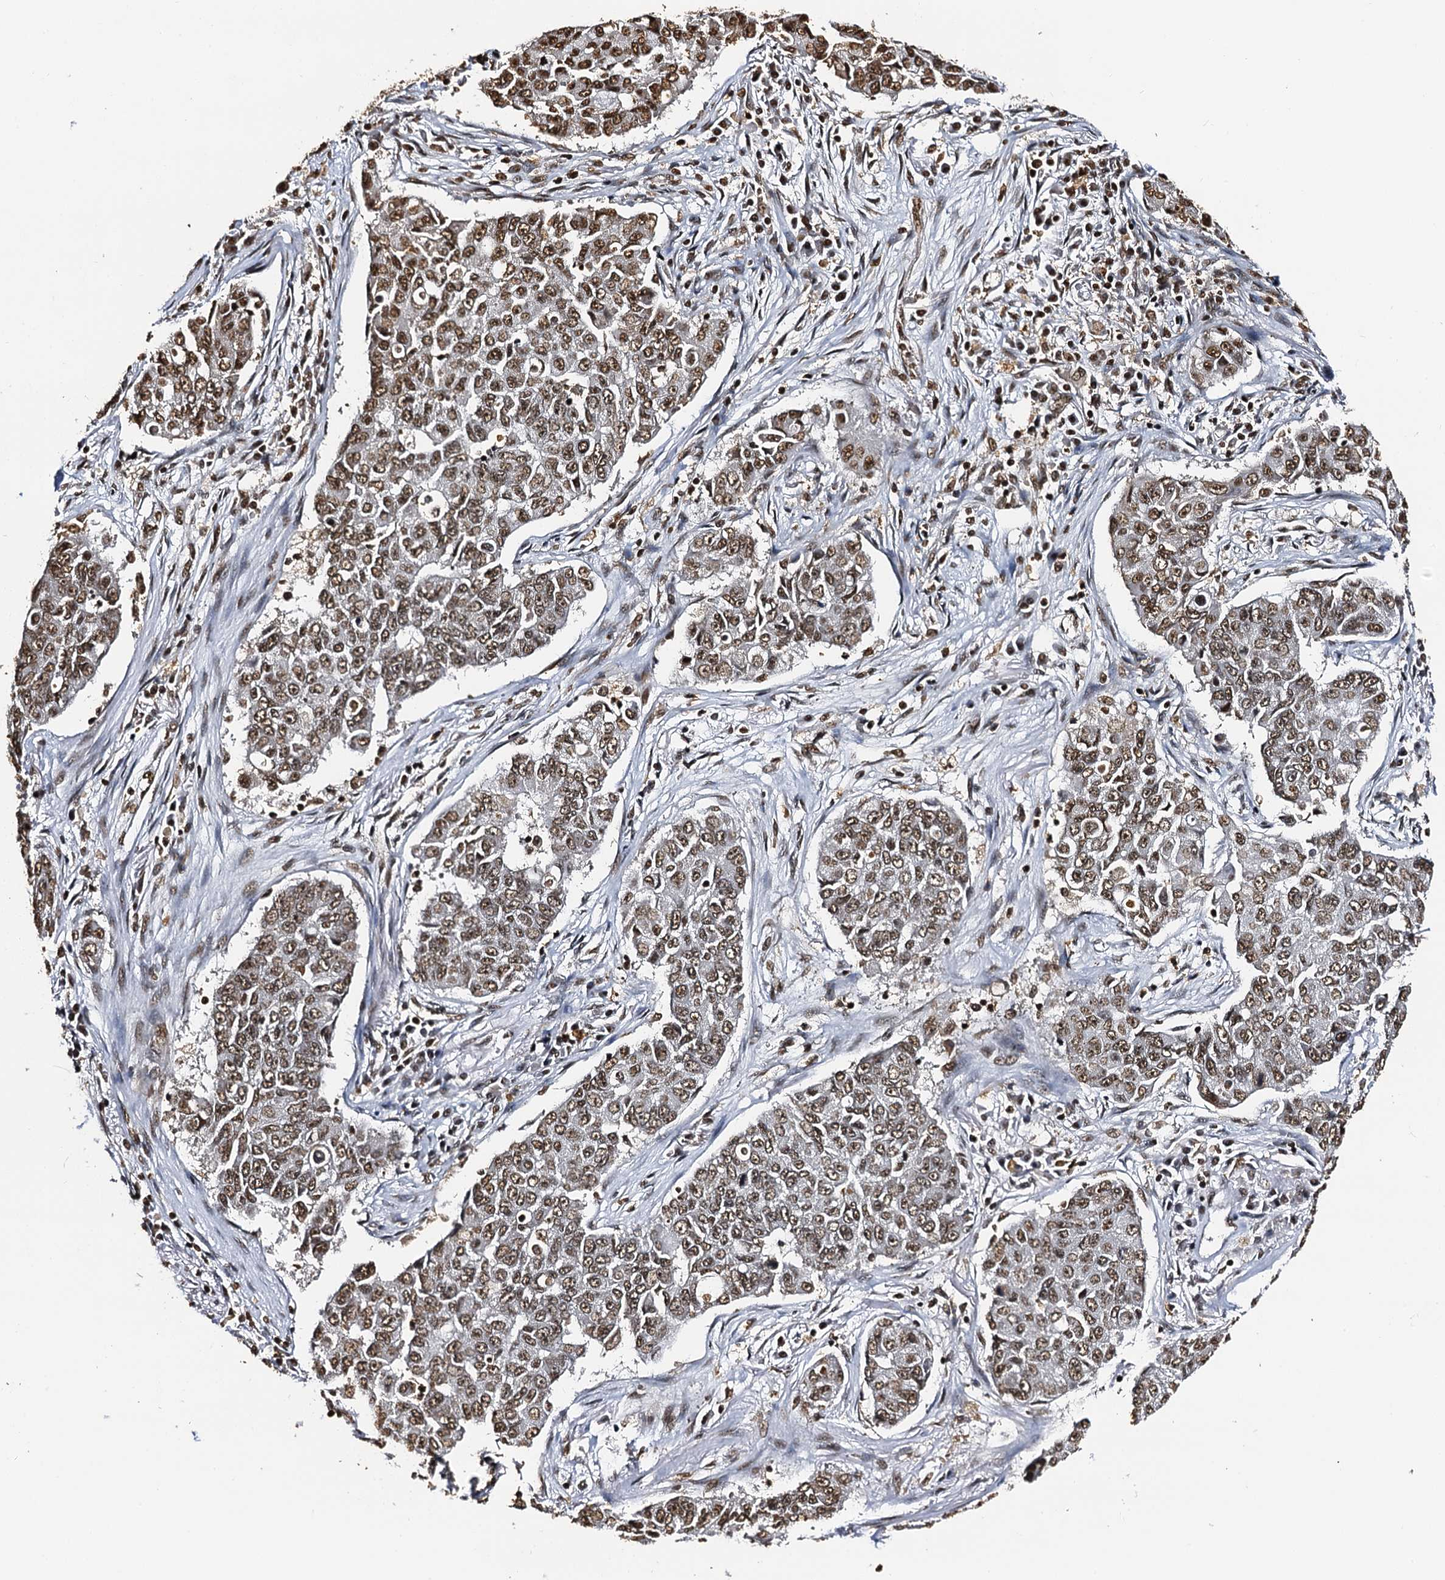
{"staining": {"intensity": "moderate", "quantity": ">75%", "location": "nuclear"}, "tissue": "lung cancer", "cell_type": "Tumor cells", "image_type": "cancer", "snomed": [{"axis": "morphology", "description": "Squamous cell carcinoma, NOS"}, {"axis": "topography", "description": "Lung"}], "caption": "Squamous cell carcinoma (lung) stained with DAB (3,3'-diaminobenzidine) immunohistochemistry (IHC) exhibits medium levels of moderate nuclear expression in about >75% of tumor cells.", "gene": "SNRPD2", "patient": {"sex": "male", "age": 74}}